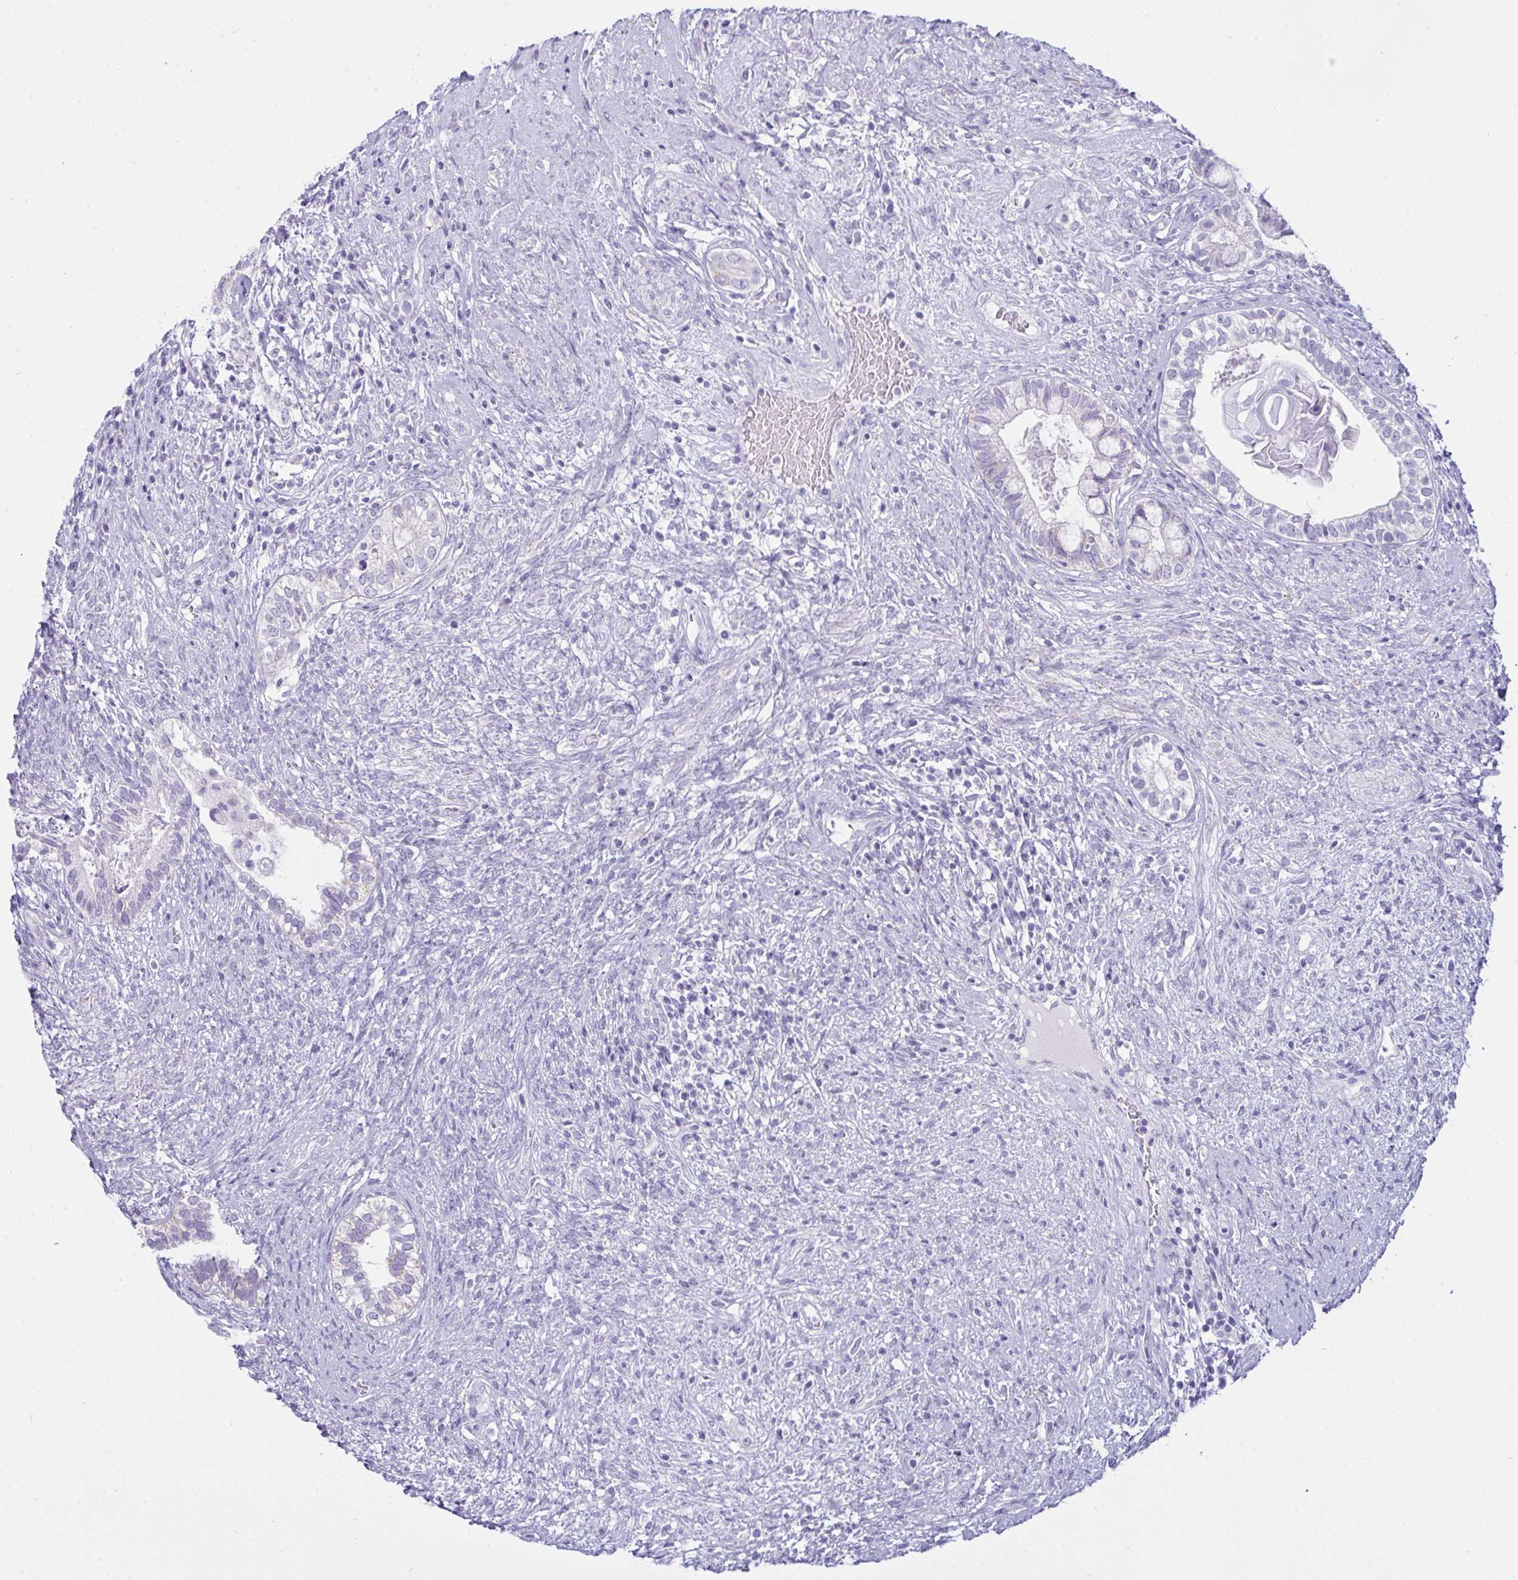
{"staining": {"intensity": "negative", "quantity": "none", "location": "none"}, "tissue": "testis cancer", "cell_type": "Tumor cells", "image_type": "cancer", "snomed": [{"axis": "morphology", "description": "Seminoma, NOS"}, {"axis": "morphology", "description": "Carcinoma, Embryonal, NOS"}, {"axis": "topography", "description": "Testis"}], "caption": "Immunohistochemistry image of neoplastic tissue: testis cancer (seminoma) stained with DAB (3,3'-diaminobenzidine) exhibits no significant protein expression in tumor cells.", "gene": "BBS1", "patient": {"sex": "male", "age": 41}}